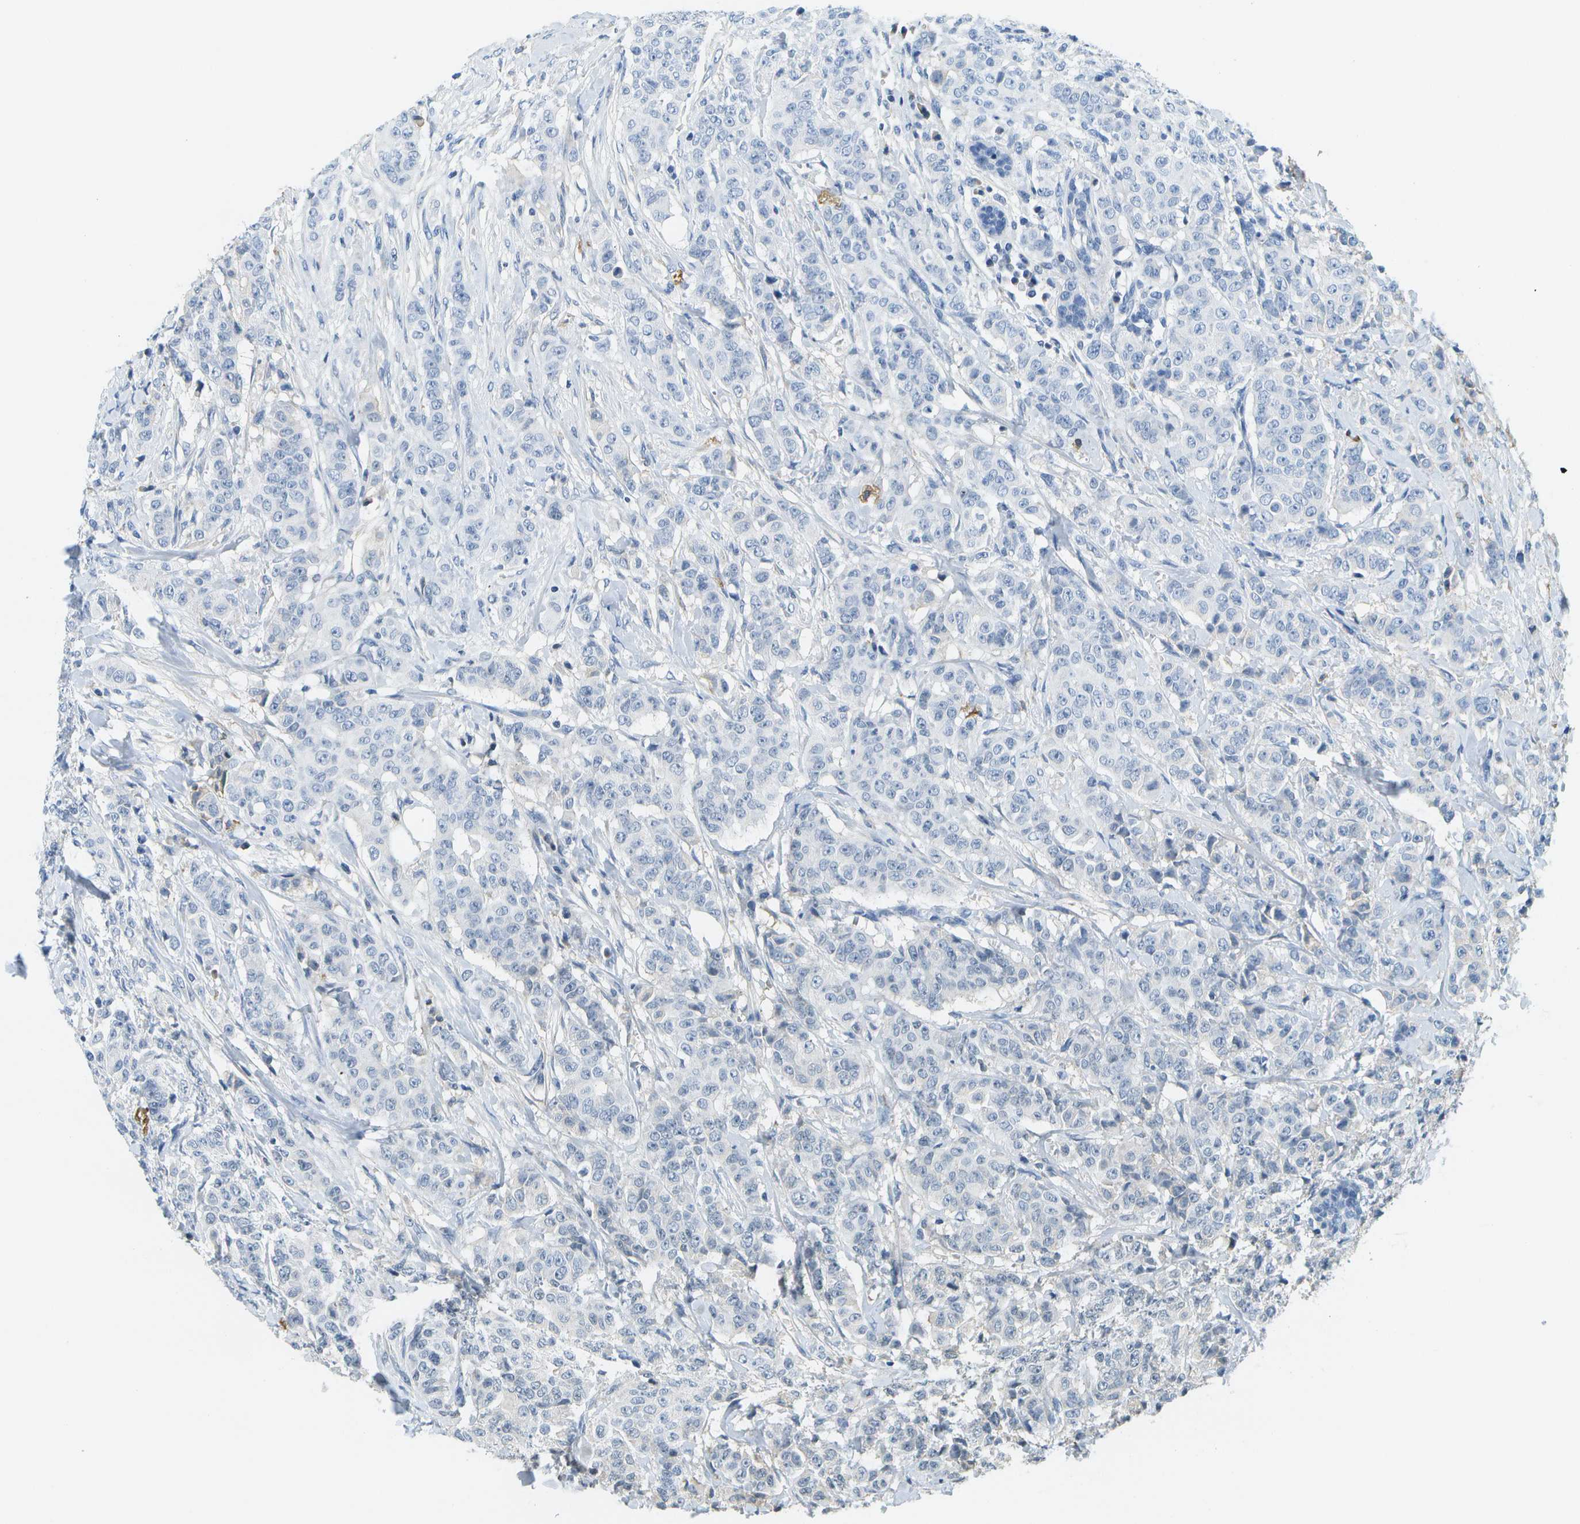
{"staining": {"intensity": "negative", "quantity": "none", "location": "none"}, "tissue": "breast cancer", "cell_type": "Tumor cells", "image_type": "cancer", "snomed": [{"axis": "morphology", "description": "Normal tissue, NOS"}, {"axis": "morphology", "description": "Duct carcinoma"}, {"axis": "topography", "description": "Breast"}], "caption": "This is a histopathology image of IHC staining of breast cancer, which shows no positivity in tumor cells.", "gene": "SERPINA1", "patient": {"sex": "female", "age": 40}}